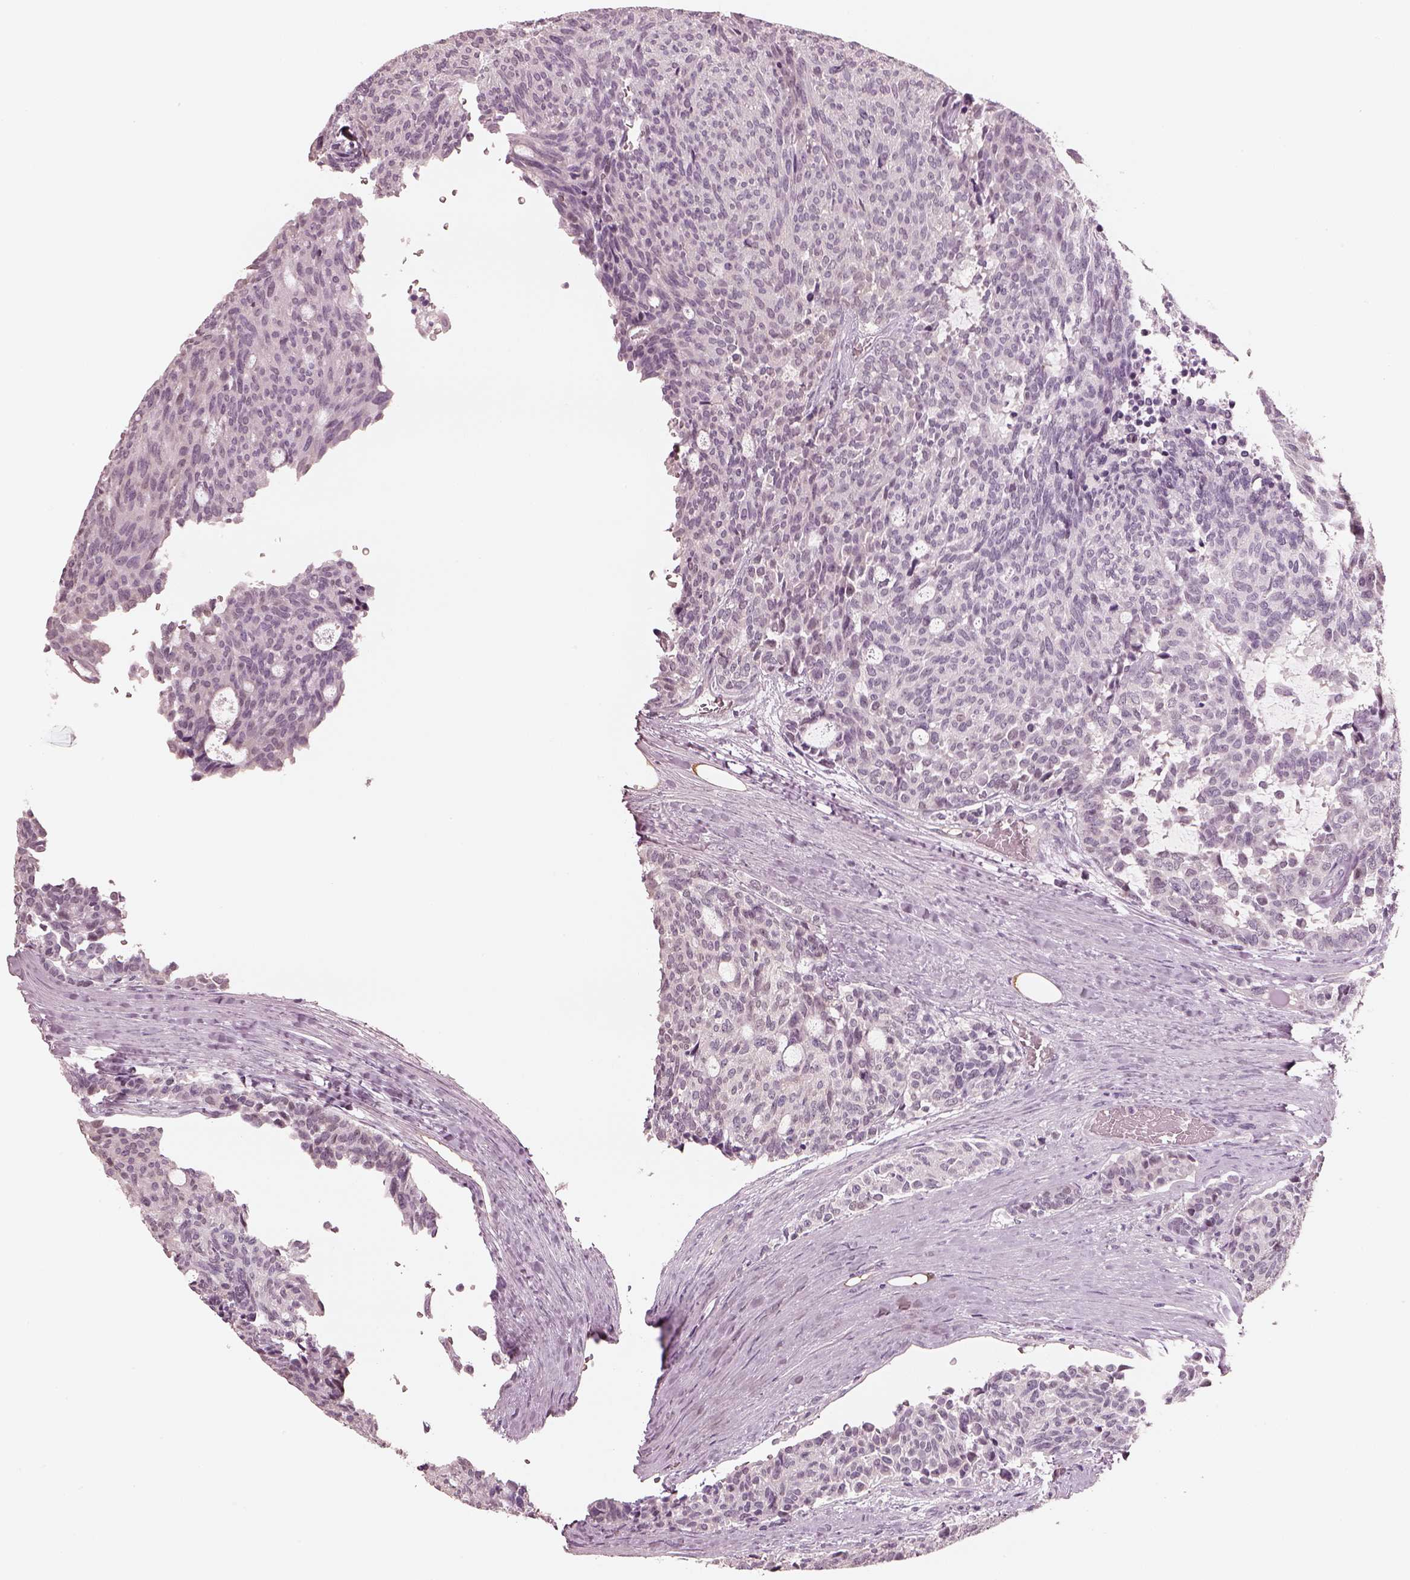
{"staining": {"intensity": "negative", "quantity": "none", "location": "none"}, "tissue": "carcinoid", "cell_type": "Tumor cells", "image_type": "cancer", "snomed": [{"axis": "morphology", "description": "Carcinoid, malignant, NOS"}, {"axis": "topography", "description": "Pancreas"}], "caption": "Micrograph shows no protein positivity in tumor cells of carcinoid tissue.", "gene": "EGR4", "patient": {"sex": "female", "age": 54}}